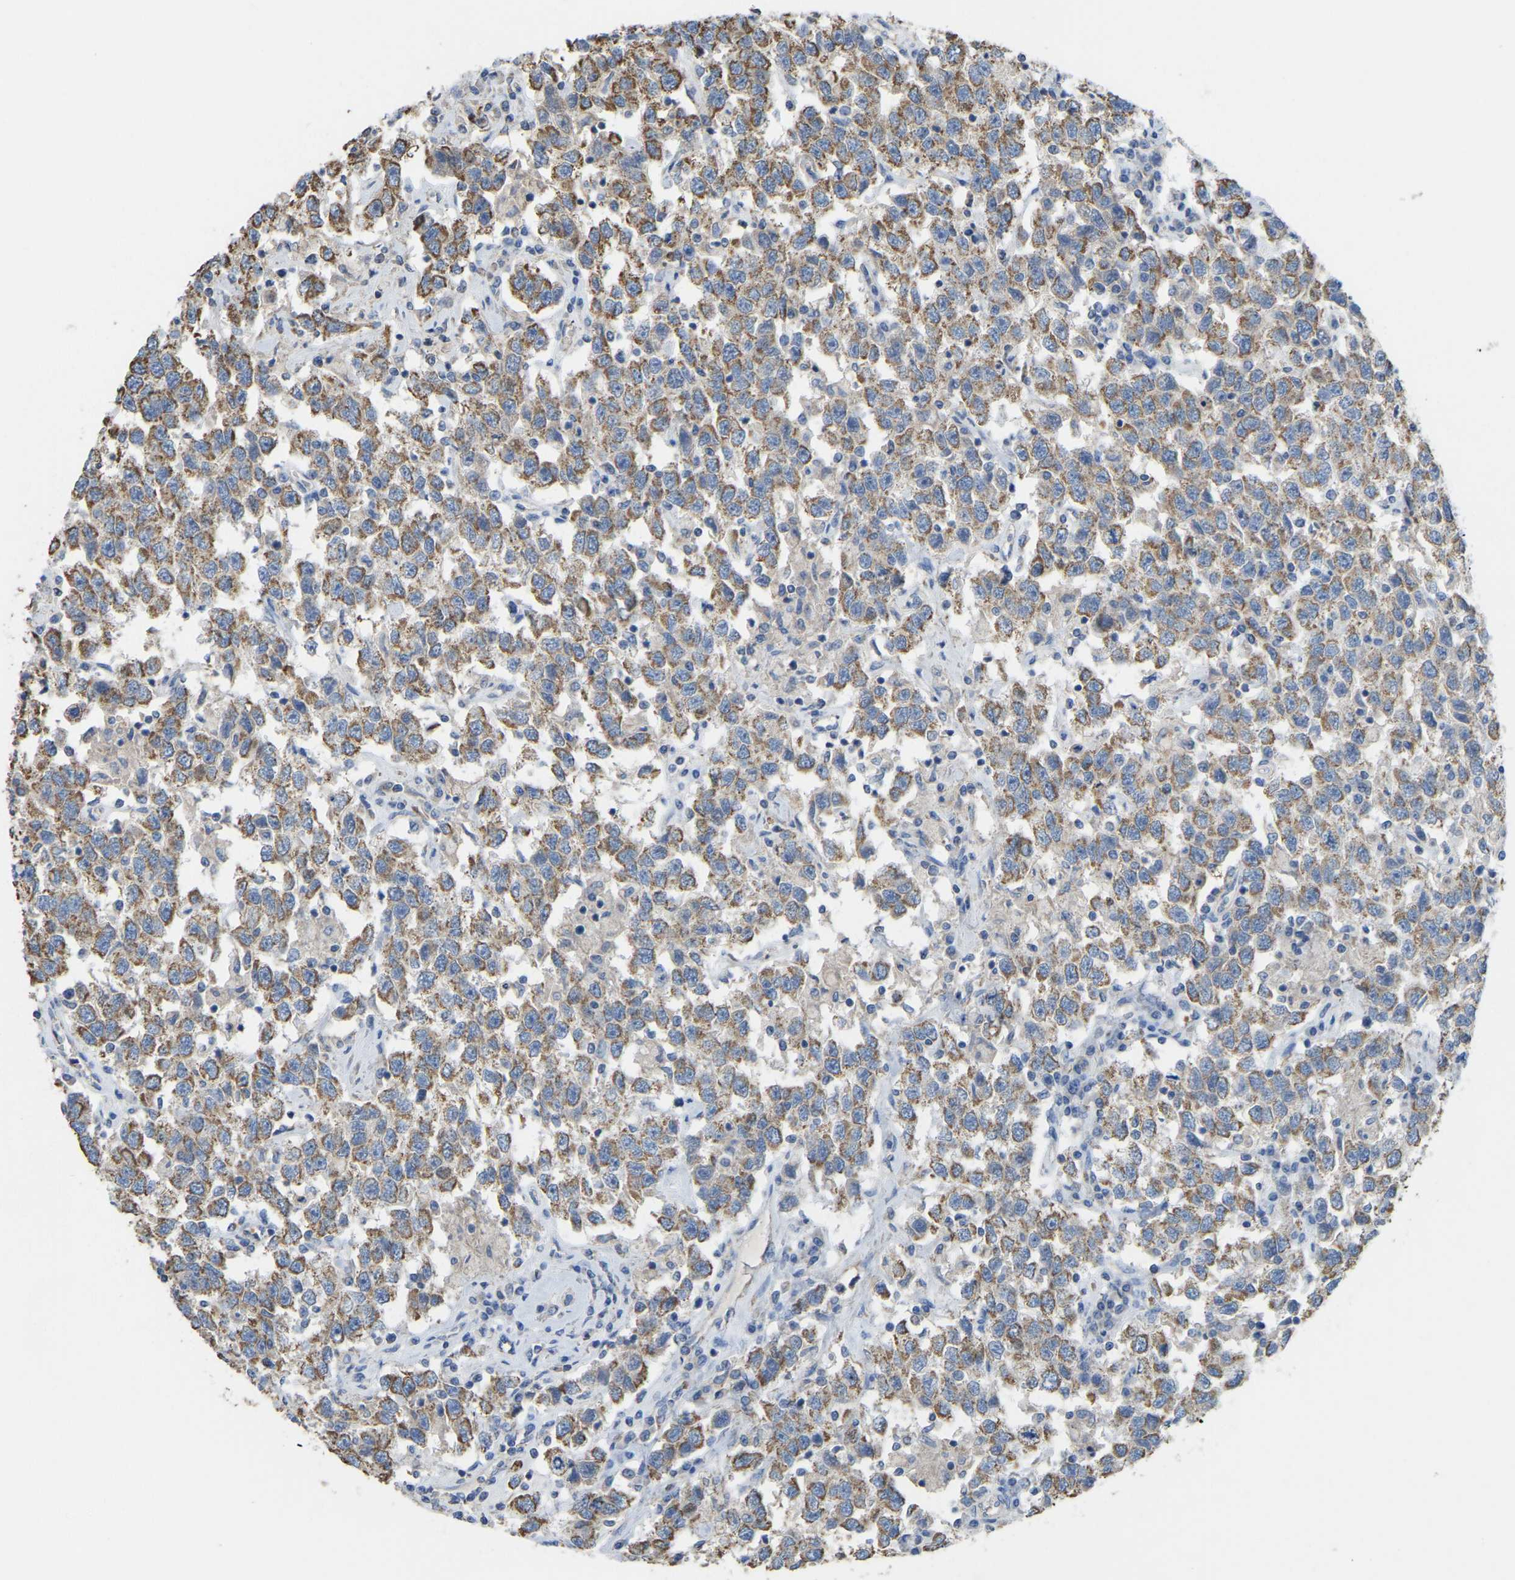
{"staining": {"intensity": "moderate", "quantity": ">75%", "location": "cytoplasmic/membranous"}, "tissue": "testis cancer", "cell_type": "Tumor cells", "image_type": "cancer", "snomed": [{"axis": "morphology", "description": "Seminoma, NOS"}, {"axis": "topography", "description": "Testis"}], "caption": "Protein expression analysis of testis cancer (seminoma) reveals moderate cytoplasmic/membranous staining in approximately >75% of tumor cells.", "gene": "SERPINB5", "patient": {"sex": "male", "age": 41}}